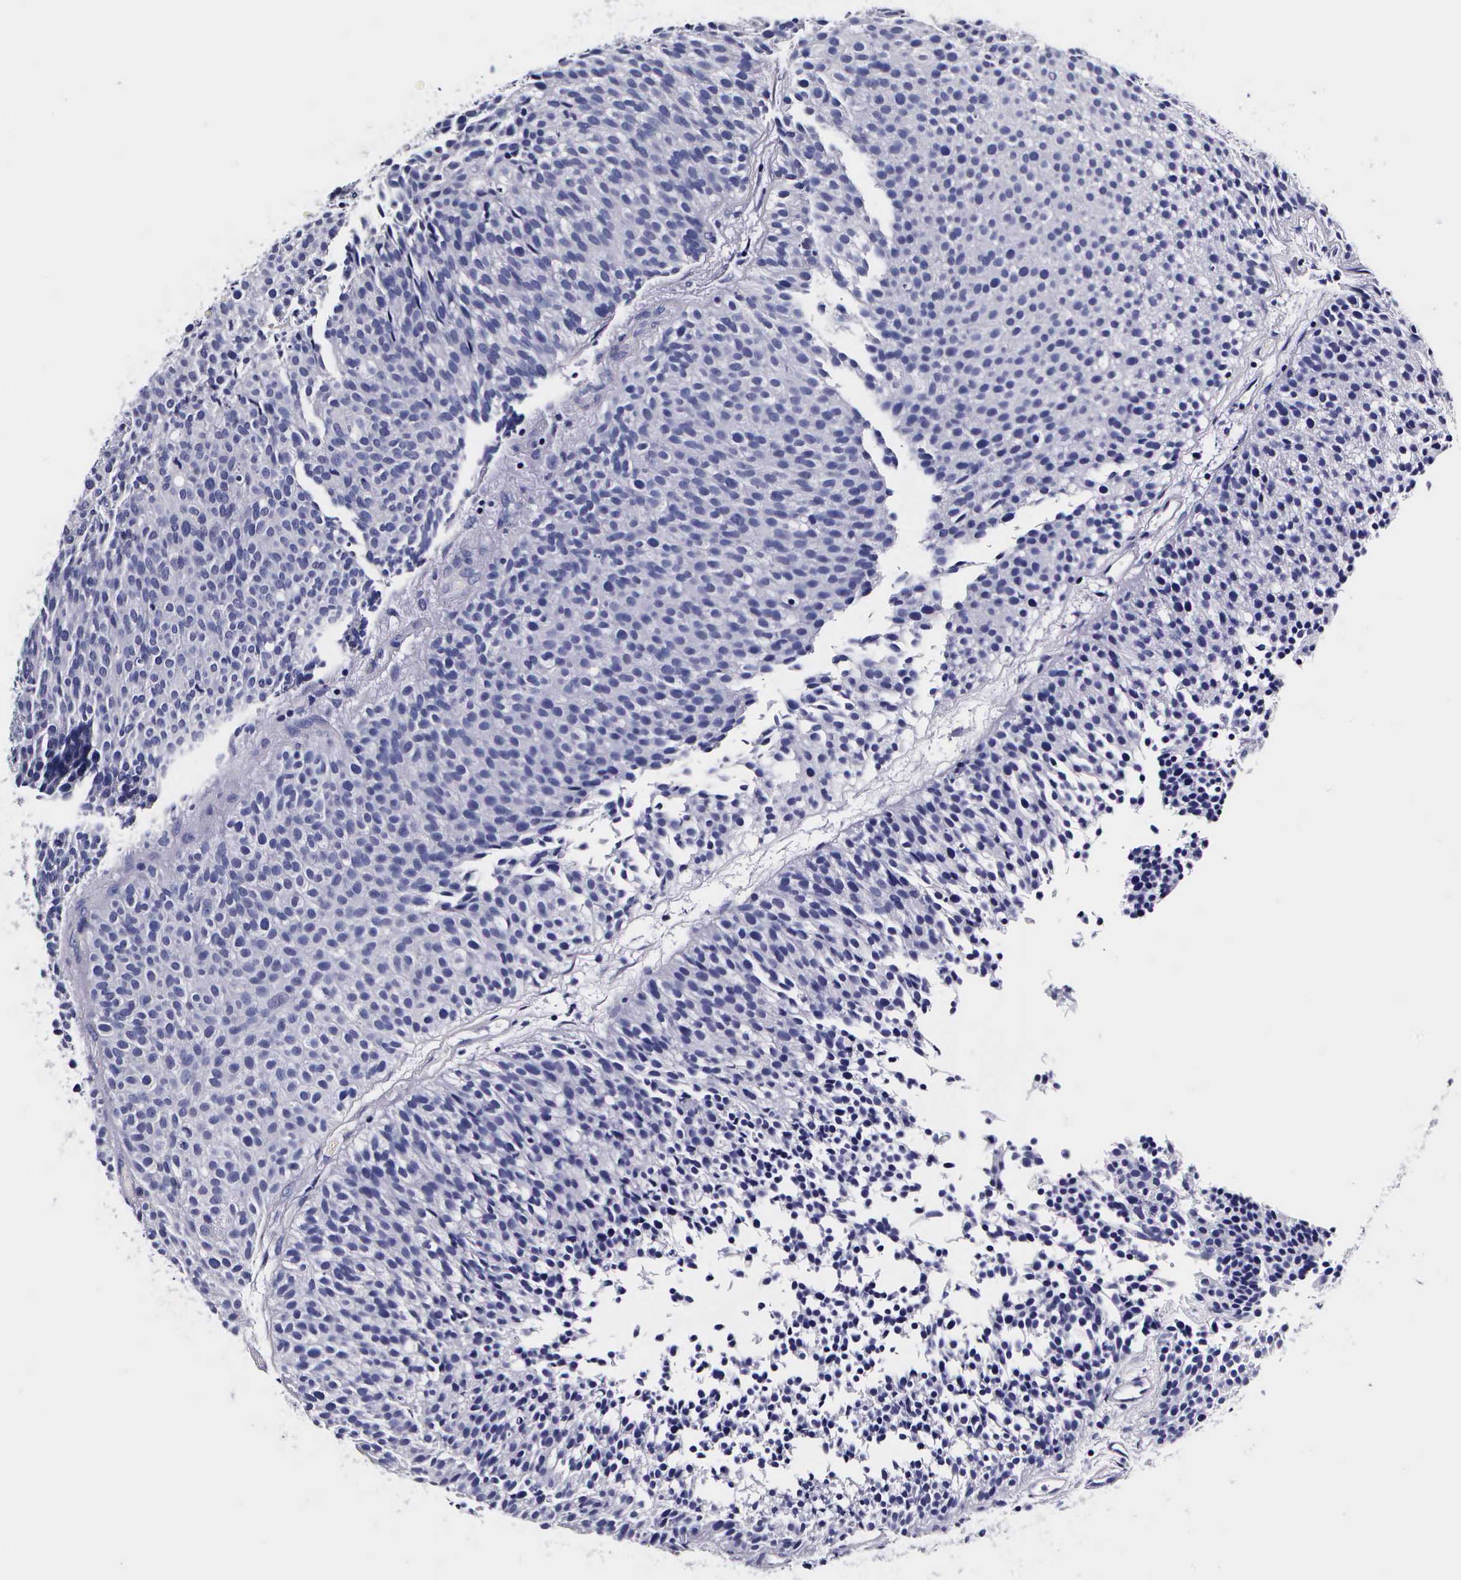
{"staining": {"intensity": "negative", "quantity": "none", "location": "none"}, "tissue": "urothelial cancer", "cell_type": "Tumor cells", "image_type": "cancer", "snomed": [{"axis": "morphology", "description": "Urothelial carcinoma, Low grade"}, {"axis": "topography", "description": "Urinary bladder"}], "caption": "A histopathology image of urothelial carcinoma (low-grade) stained for a protein reveals no brown staining in tumor cells.", "gene": "IAPP", "patient": {"sex": "male", "age": 85}}